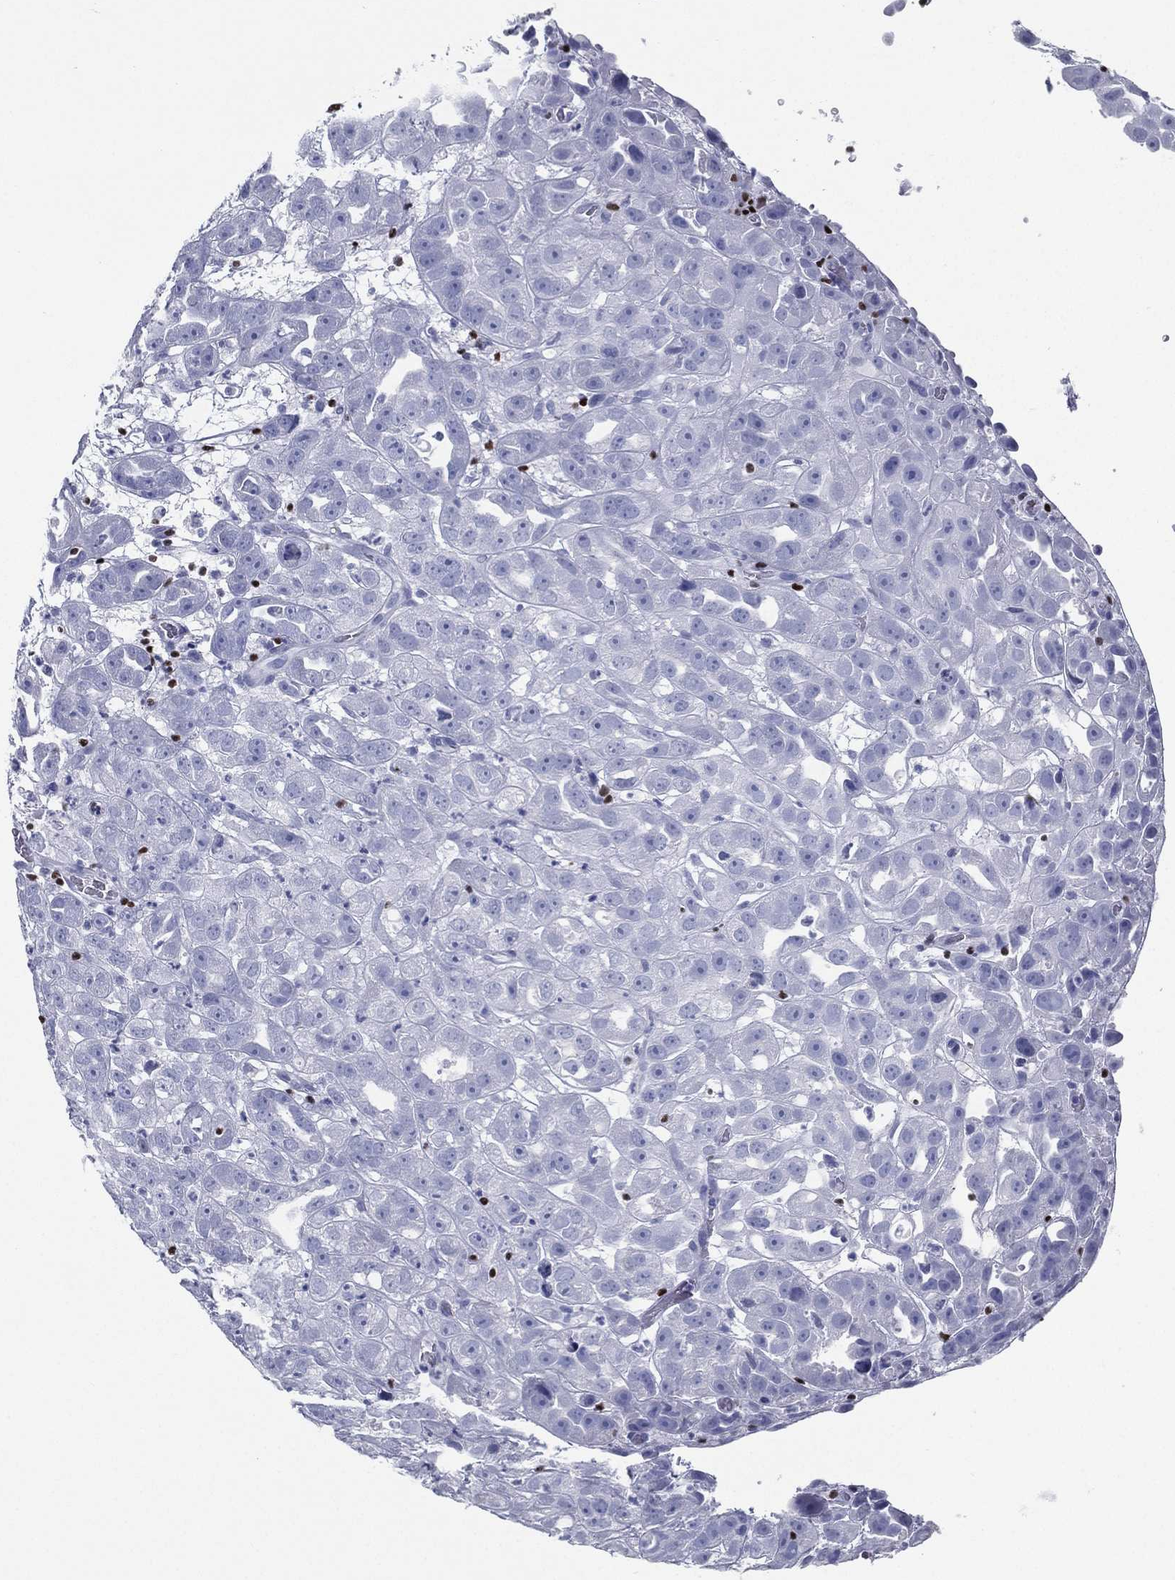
{"staining": {"intensity": "negative", "quantity": "none", "location": "none"}, "tissue": "urothelial cancer", "cell_type": "Tumor cells", "image_type": "cancer", "snomed": [{"axis": "morphology", "description": "Urothelial carcinoma, High grade"}, {"axis": "topography", "description": "Urinary bladder"}], "caption": "Urothelial cancer was stained to show a protein in brown. There is no significant positivity in tumor cells.", "gene": "PYHIN1", "patient": {"sex": "female", "age": 41}}